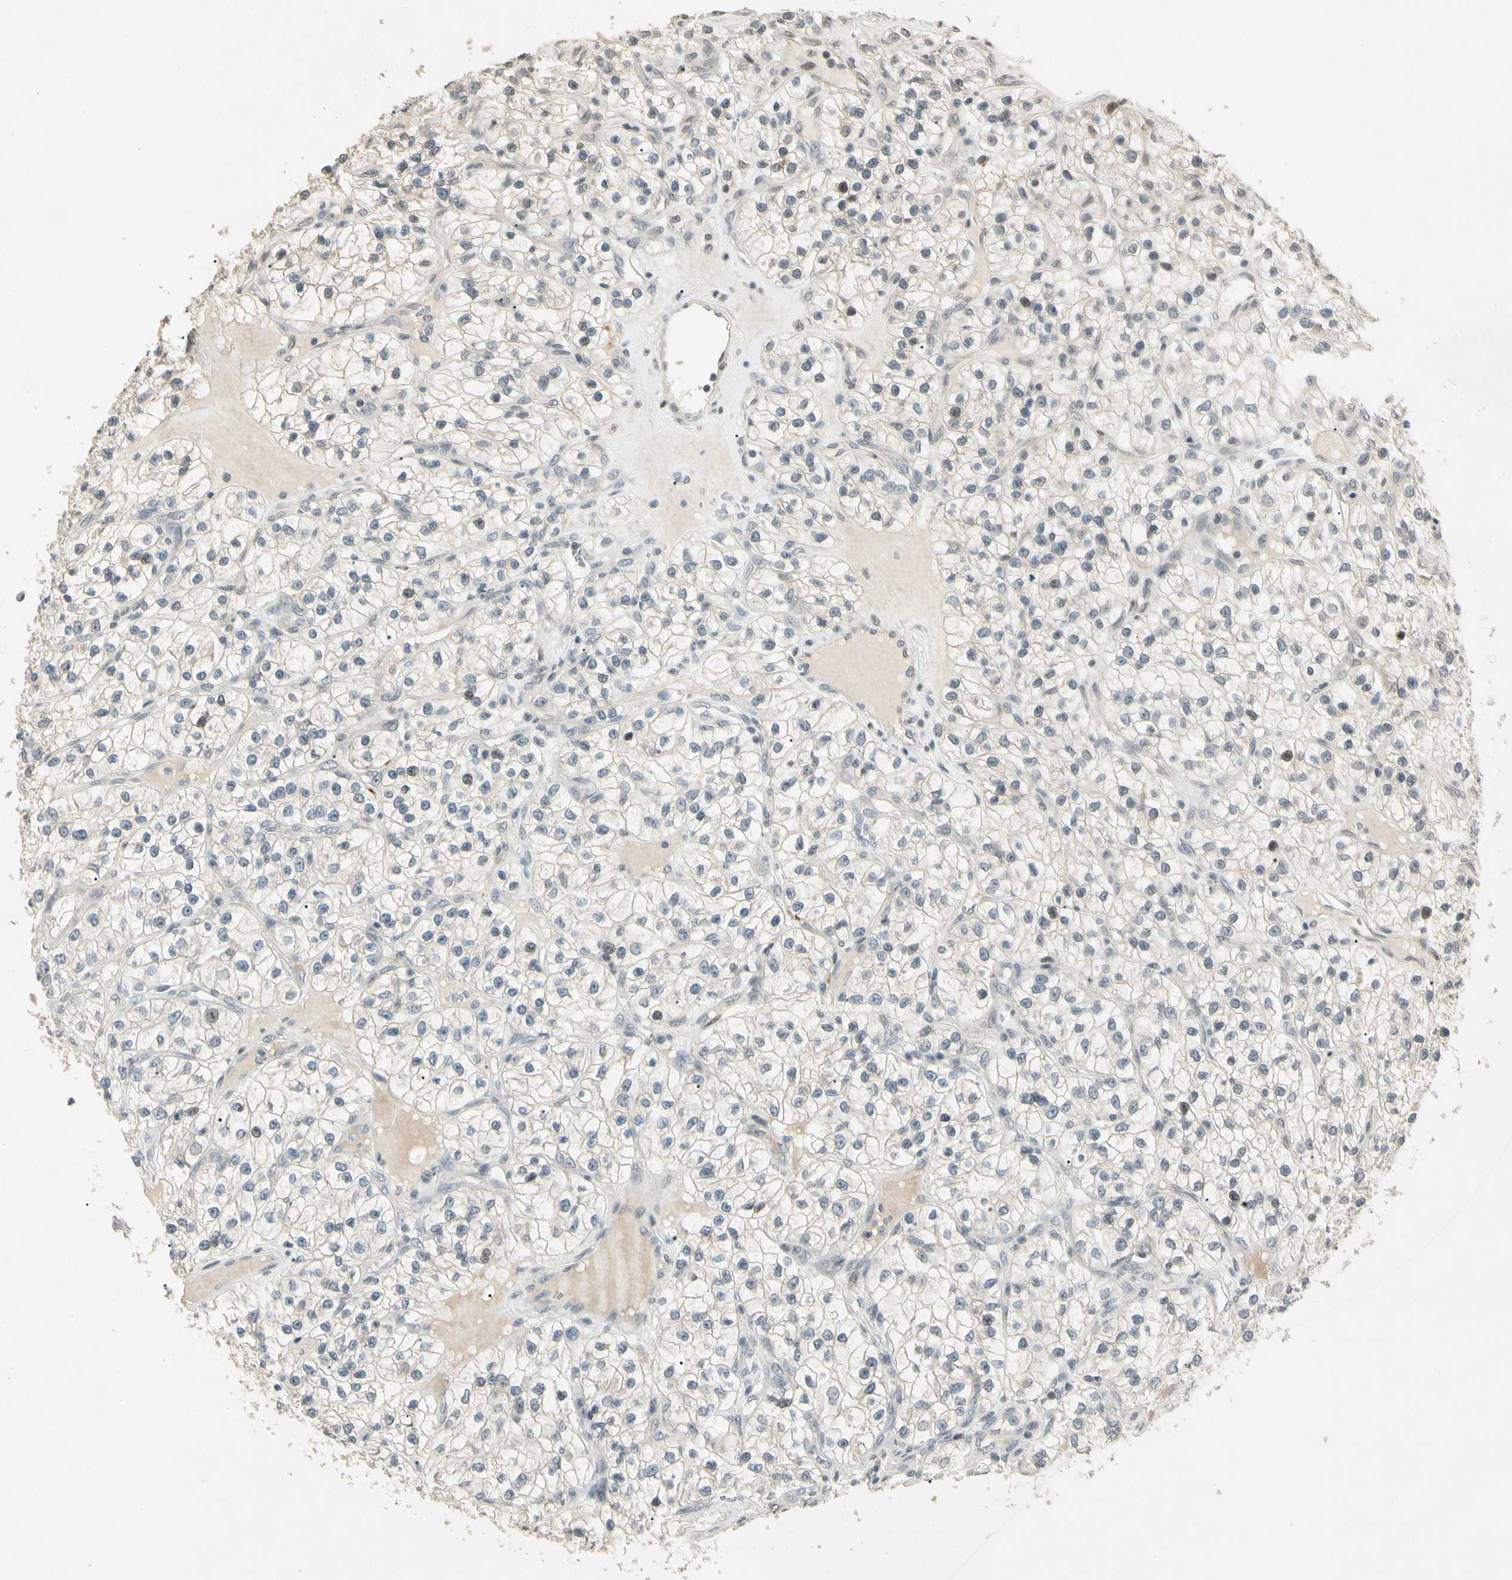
{"staining": {"intensity": "weak", "quantity": "<25%", "location": "nuclear"}, "tissue": "renal cancer", "cell_type": "Tumor cells", "image_type": "cancer", "snomed": [{"axis": "morphology", "description": "Adenocarcinoma, NOS"}, {"axis": "topography", "description": "Kidney"}], "caption": "This is an immunohistochemistry (IHC) photomicrograph of human renal cancer. There is no staining in tumor cells.", "gene": "ZBTB4", "patient": {"sex": "female", "age": 57}}